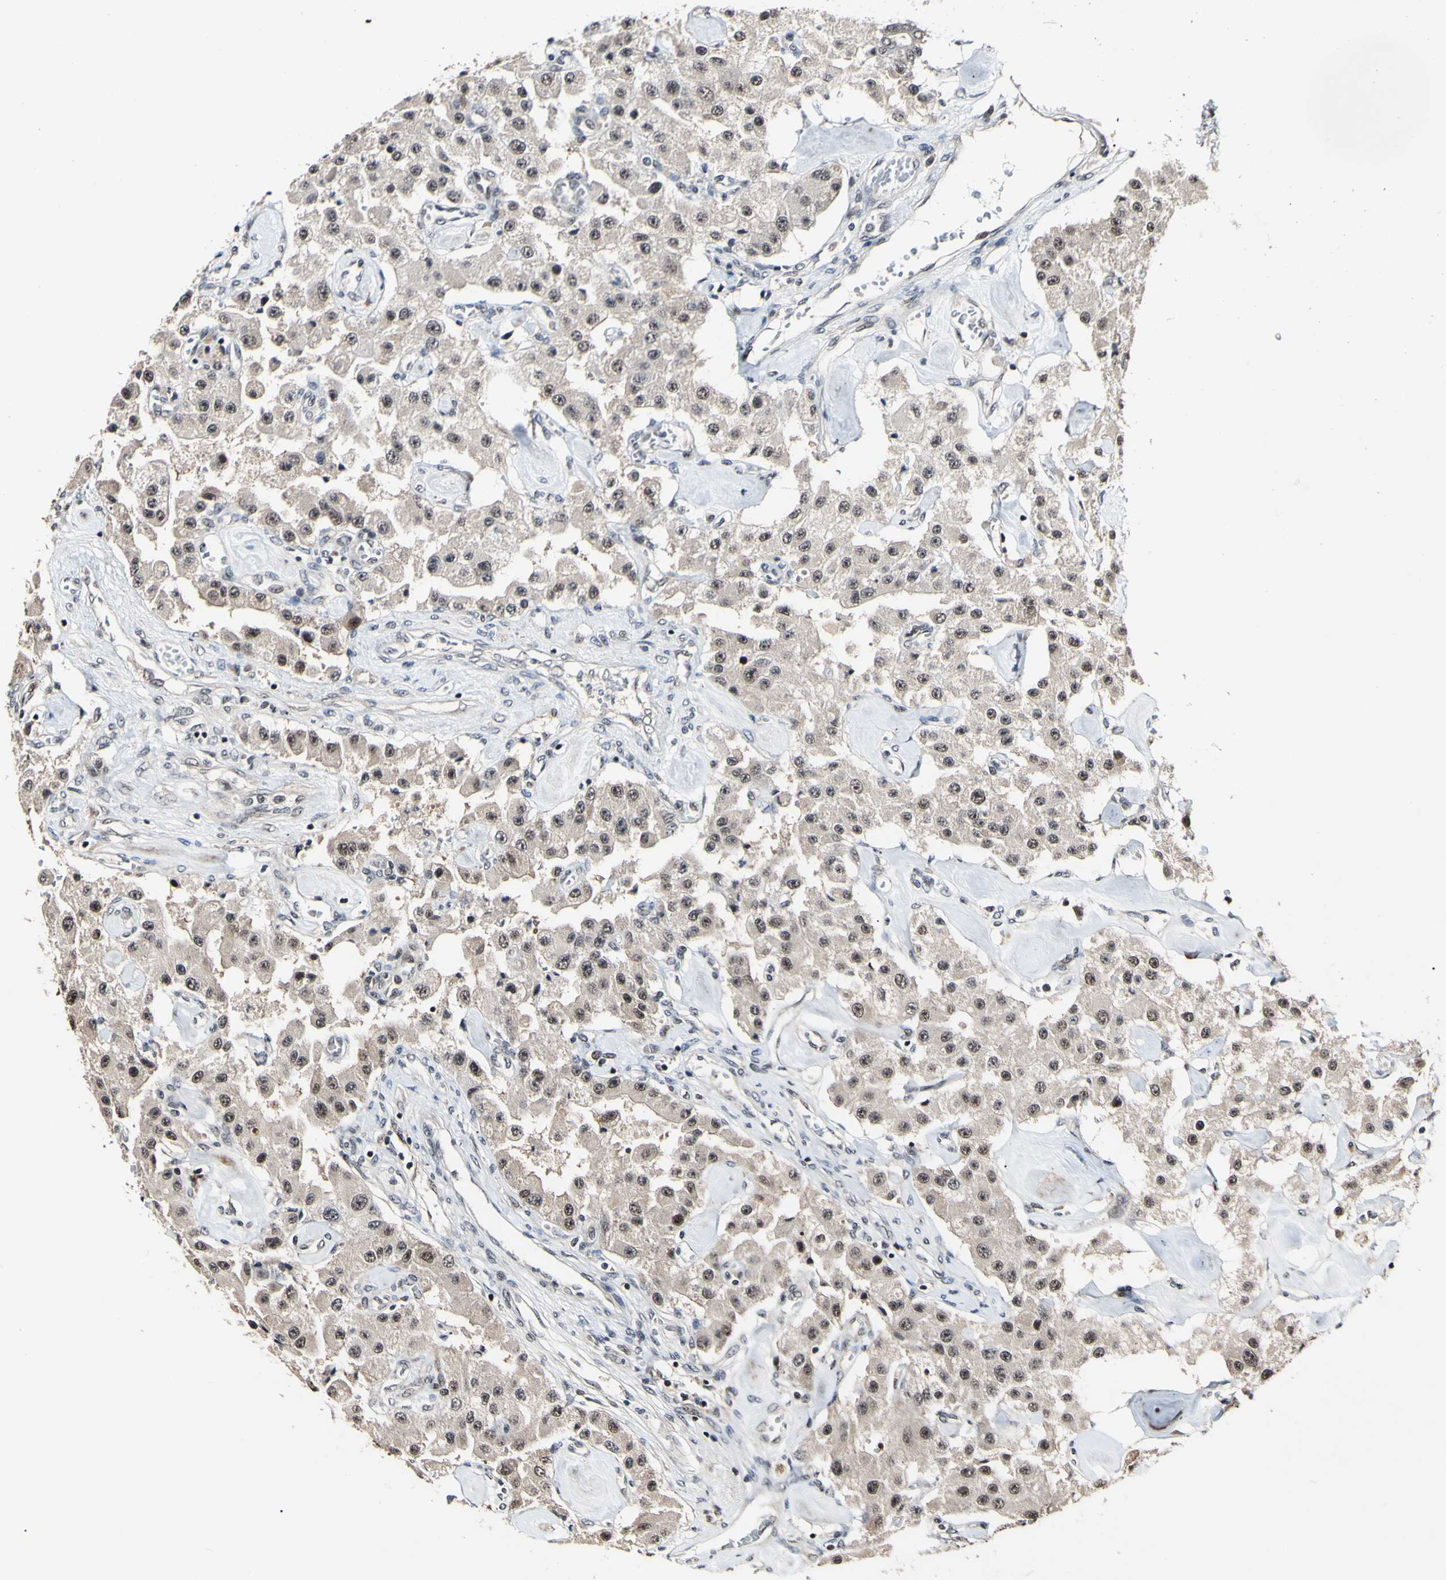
{"staining": {"intensity": "weak", "quantity": ">75%", "location": "cytoplasmic/membranous,nuclear"}, "tissue": "carcinoid", "cell_type": "Tumor cells", "image_type": "cancer", "snomed": [{"axis": "morphology", "description": "Carcinoid, malignant, NOS"}, {"axis": "topography", "description": "Pancreas"}], "caption": "A brown stain shows weak cytoplasmic/membranous and nuclear expression of a protein in malignant carcinoid tumor cells.", "gene": "PSMD10", "patient": {"sex": "male", "age": 41}}